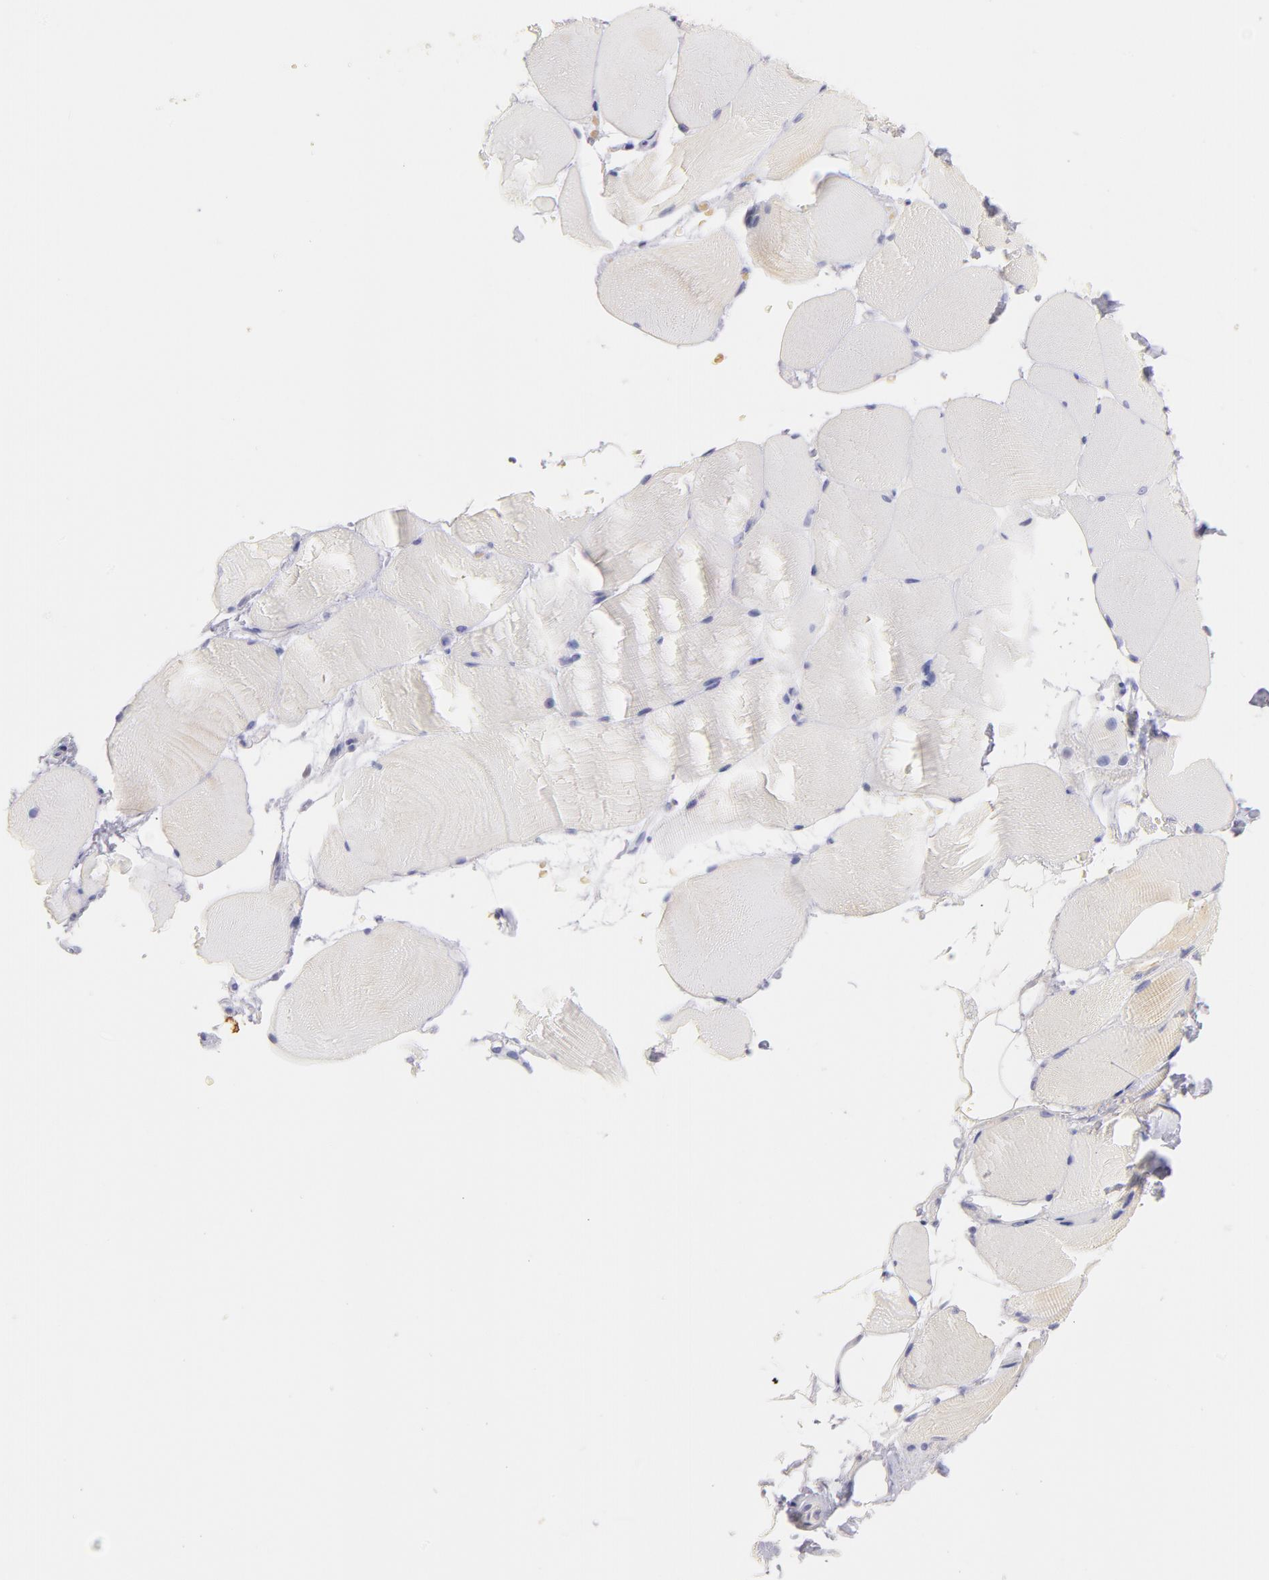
{"staining": {"intensity": "negative", "quantity": "none", "location": "none"}, "tissue": "skeletal muscle", "cell_type": "Myocytes", "image_type": "normal", "snomed": [{"axis": "morphology", "description": "Normal tissue, NOS"}, {"axis": "topography", "description": "Skeletal muscle"}, {"axis": "topography", "description": "Parathyroid gland"}], "caption": "Immunohistochemistry photomicrograph of normal skeletal muscle: skeletal muscle stained with DAB shows no significant protein staining in myocytes.", "gene": "CD44", "patient": {"sex": "female", "age": 37}}